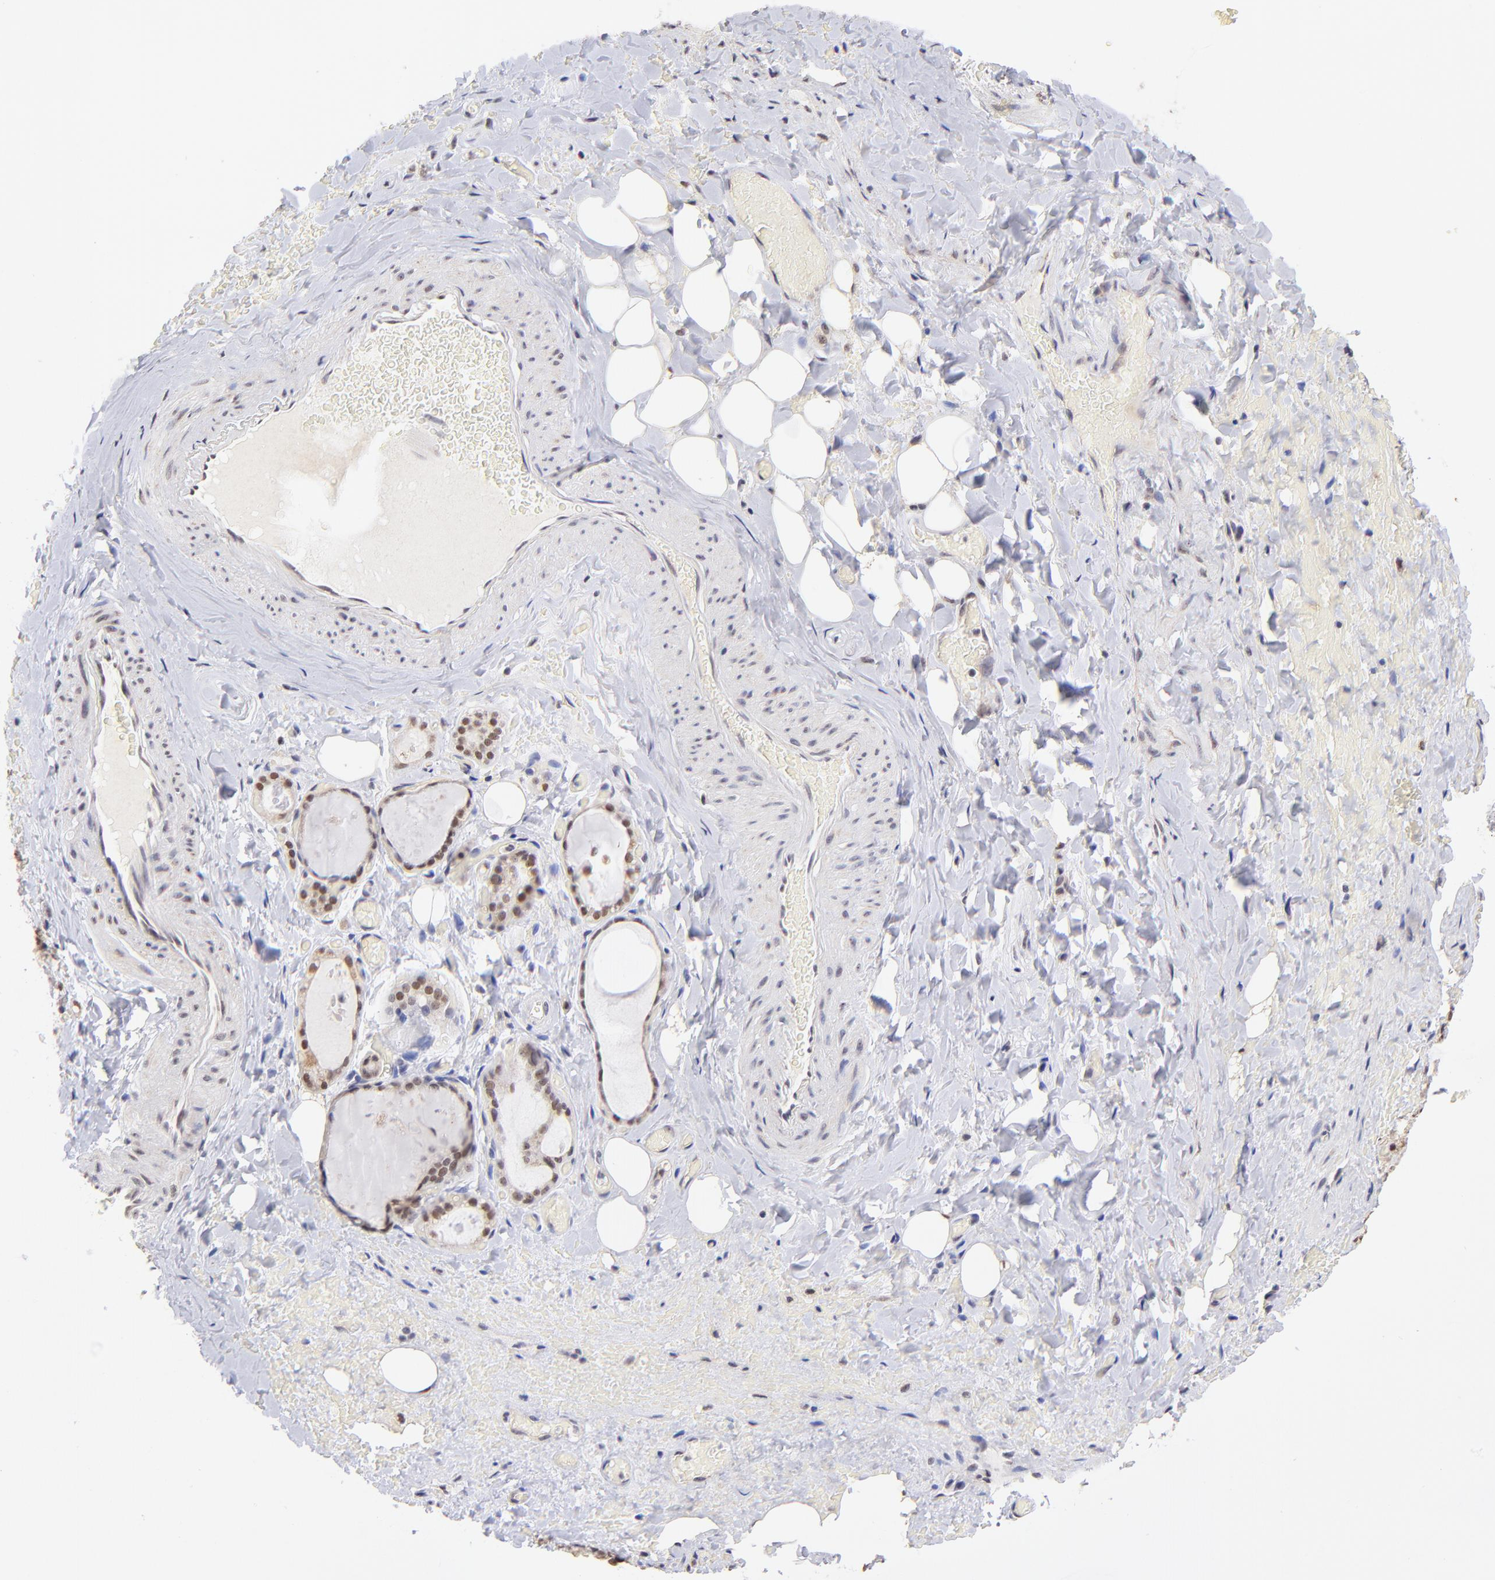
{"staining": {"intensity": "moderate", "quantity": ">75%", "location": "nuclear"}, "tissue": "thyroid gland", "cell_type": "Glandular cells", "image_type": "normal", "snomed": [{"axis": "morphology", "description": "Normal tissue, NOS"}, {"axis": "topography", "description": "Thyroid gland"}], "caption": "IHC (DAB) staining of benign human thyroid gland reveals moderate nuclear protein expression in approximately >75% of glandular cells.", "gene": "ZNF670", "patient": {"sex": "male", "age": 61}}